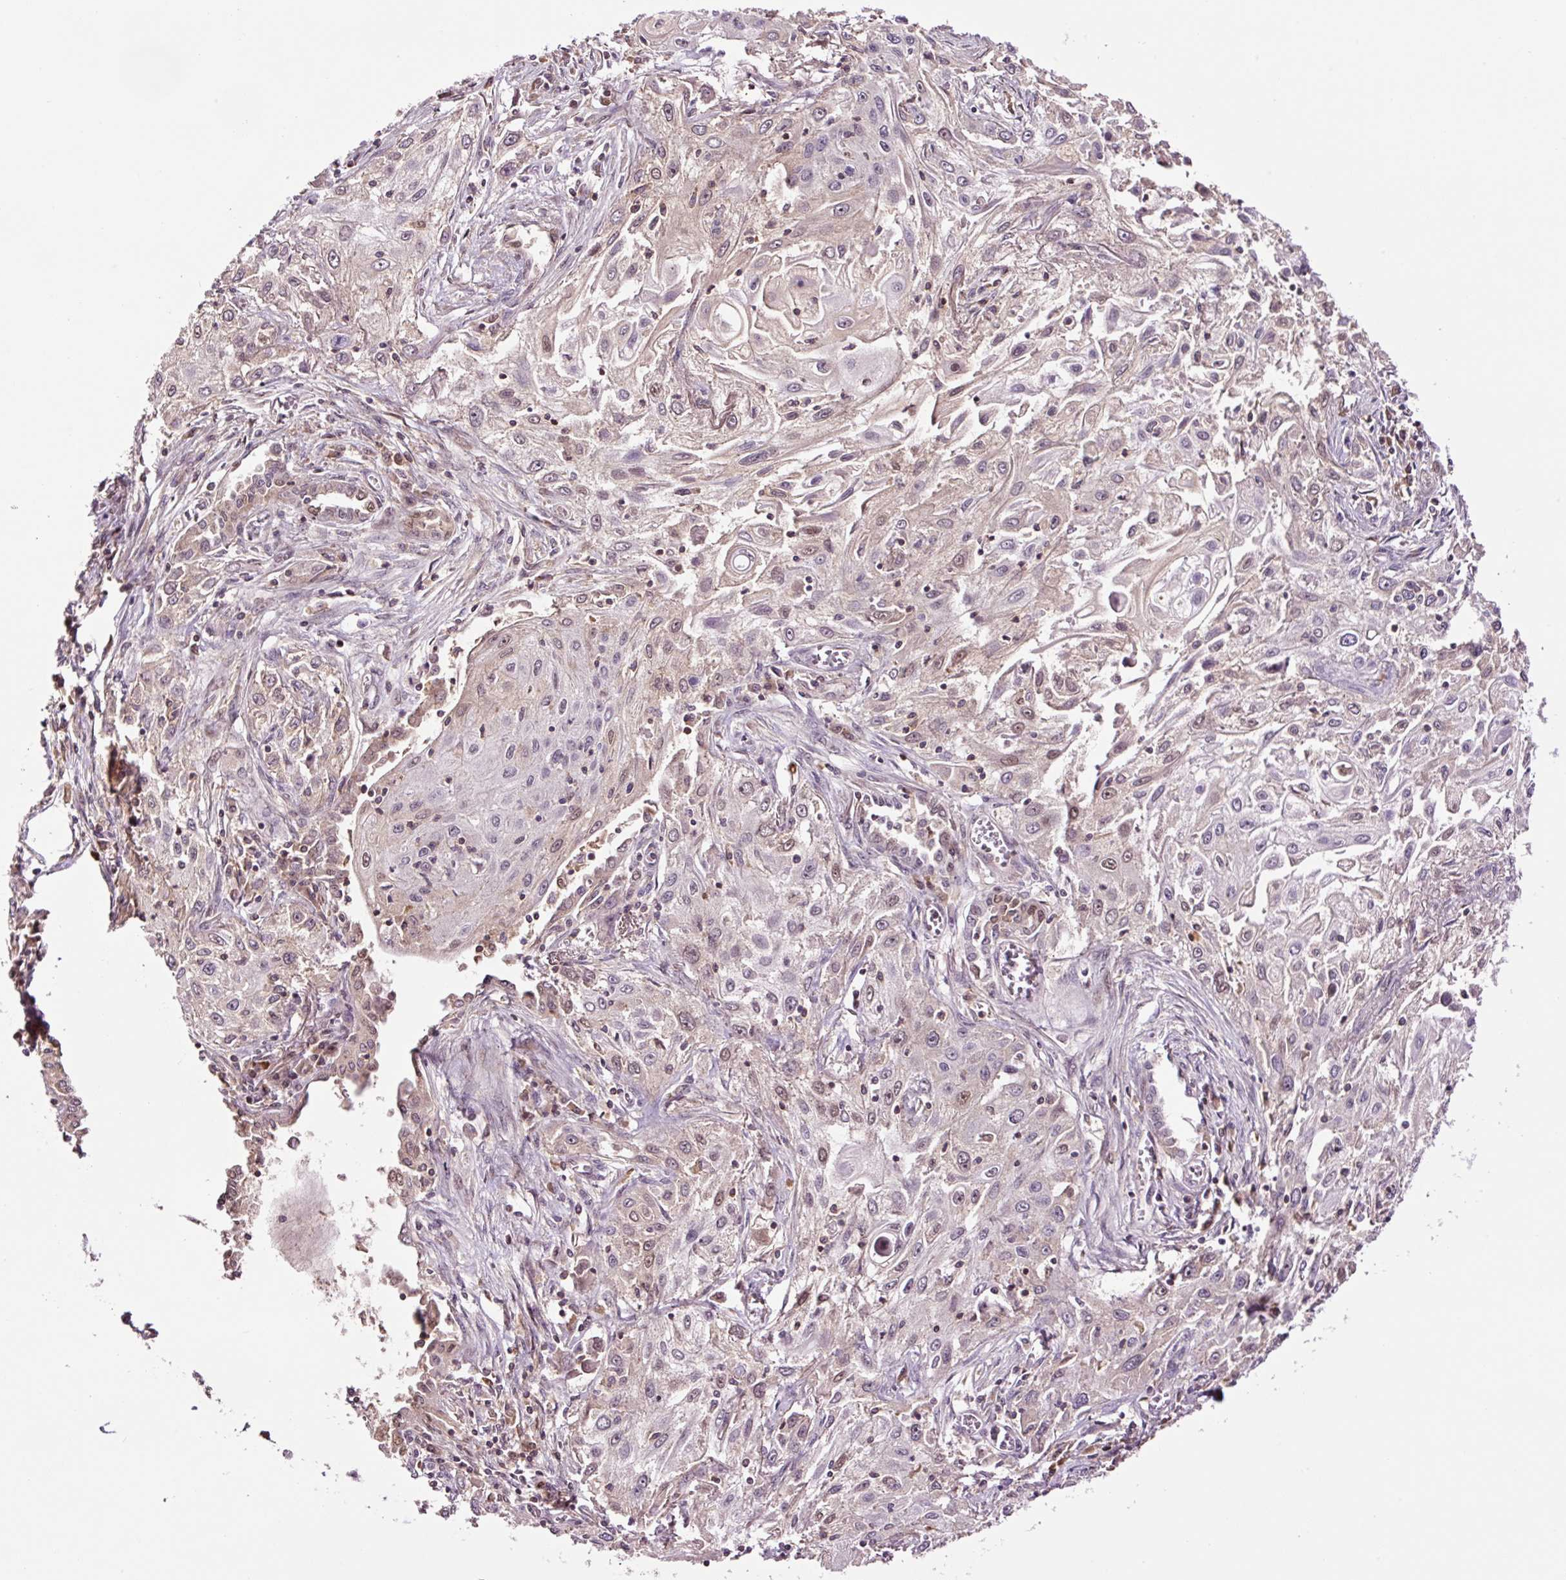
{"staining": {"intensity": "negative", "quantity": "none", "location": "none"}, "tissue": "lung cancer", "cell_type": "Tumor cells", "image_type": "cancer", "snomed": [{"axis": "morphology", "description": "Squamous cell carcinoma, NOS"}, {"axis": "topography", "description": "Lung"}], "caption": "DAB (3,3'-diaminobenzidine) immunohistochemical staining of human lung cancer displays no significant positivity in tumor cells.", "gene": "DPPA4", "patient": {"sex": "female", "age": 69}}